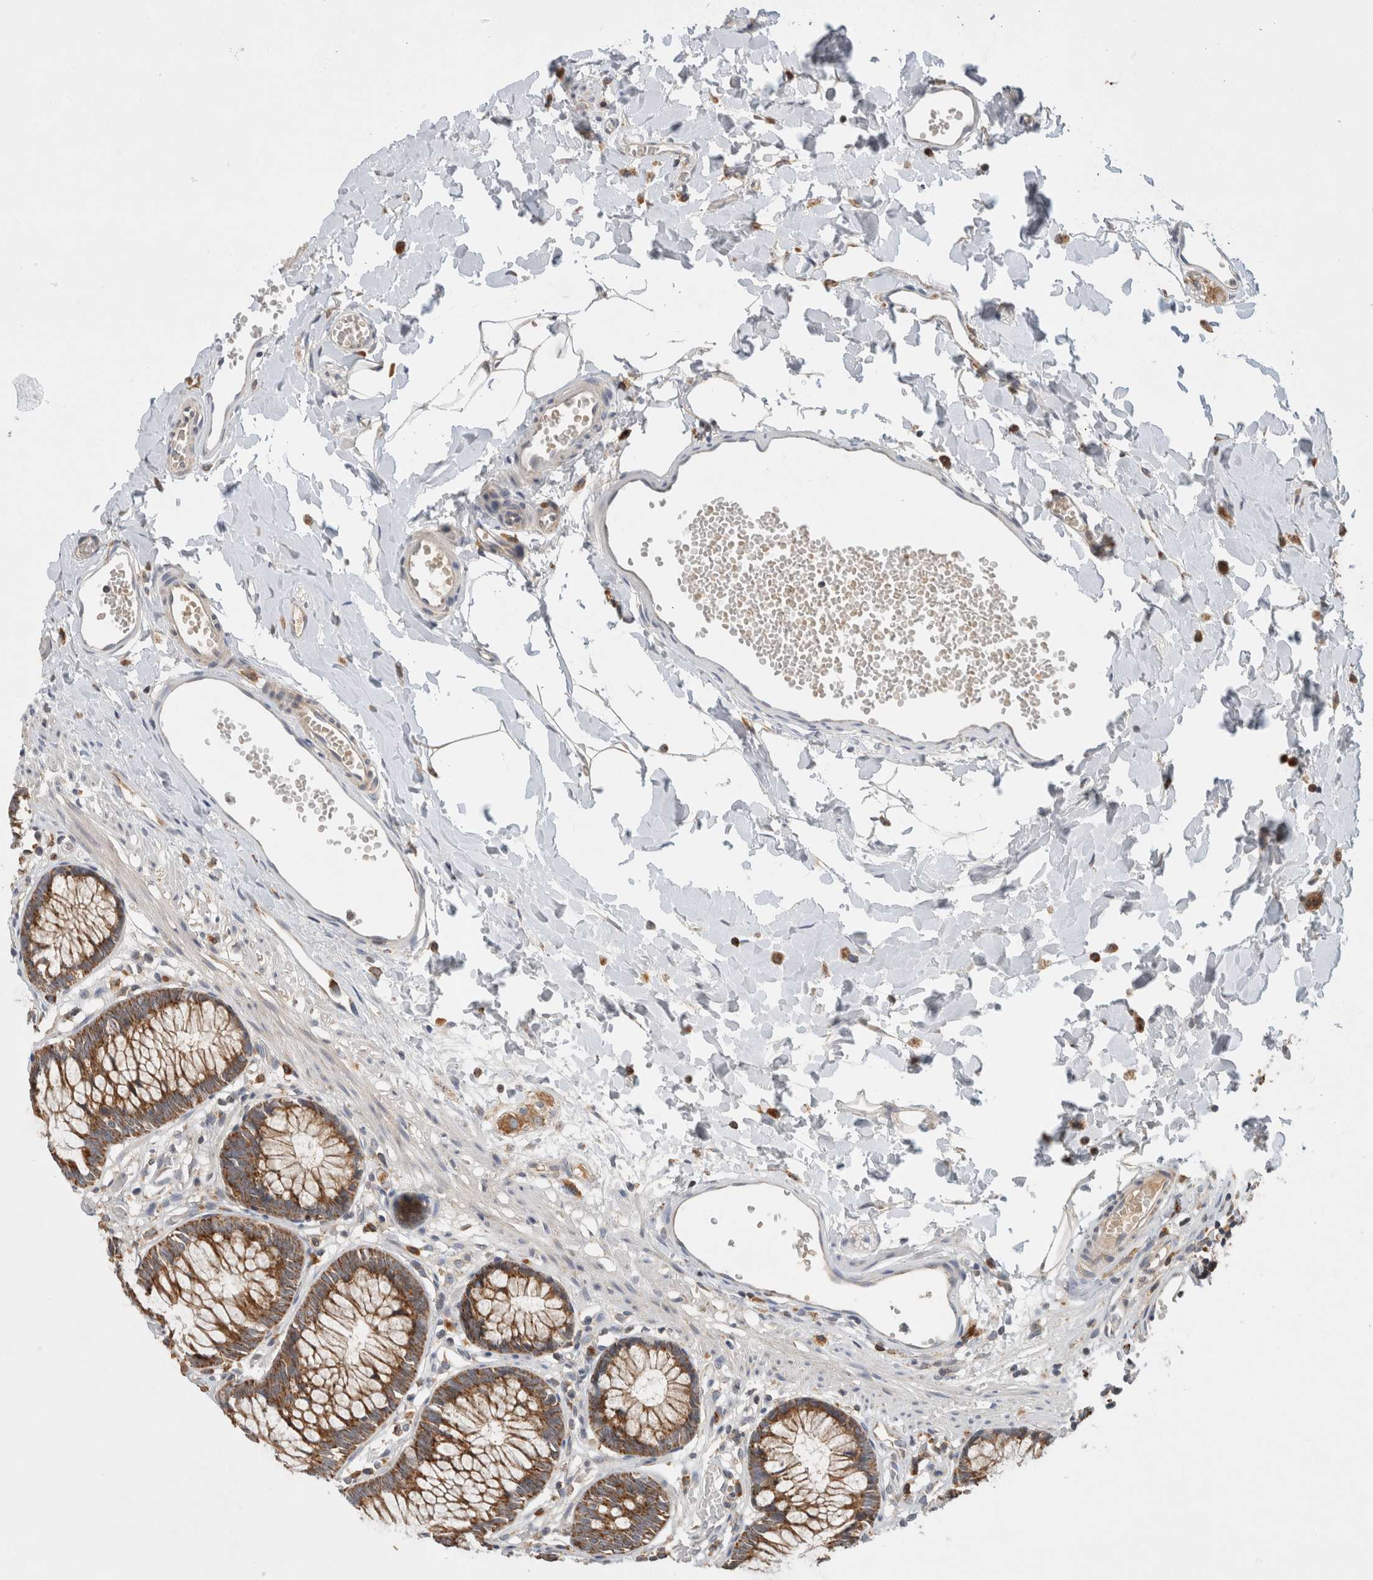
{"staining": {"intensity": "negative", "quantity": "none", "location": "none"}, "tissue": "colon", "cell_type": "Endothelial cells", "image_type": "normal", "snomed": [{"axis": "morphology", "description": "Normal tissue, NOS"}, {"axis": "topography", "description": "Colon"}], "caption": "DAB immunohistochemical staining of normal colon shows no significant expression in endothelial cells.", "gene": "AMPD1", "patient": {"sex": "male", "age": 14}}